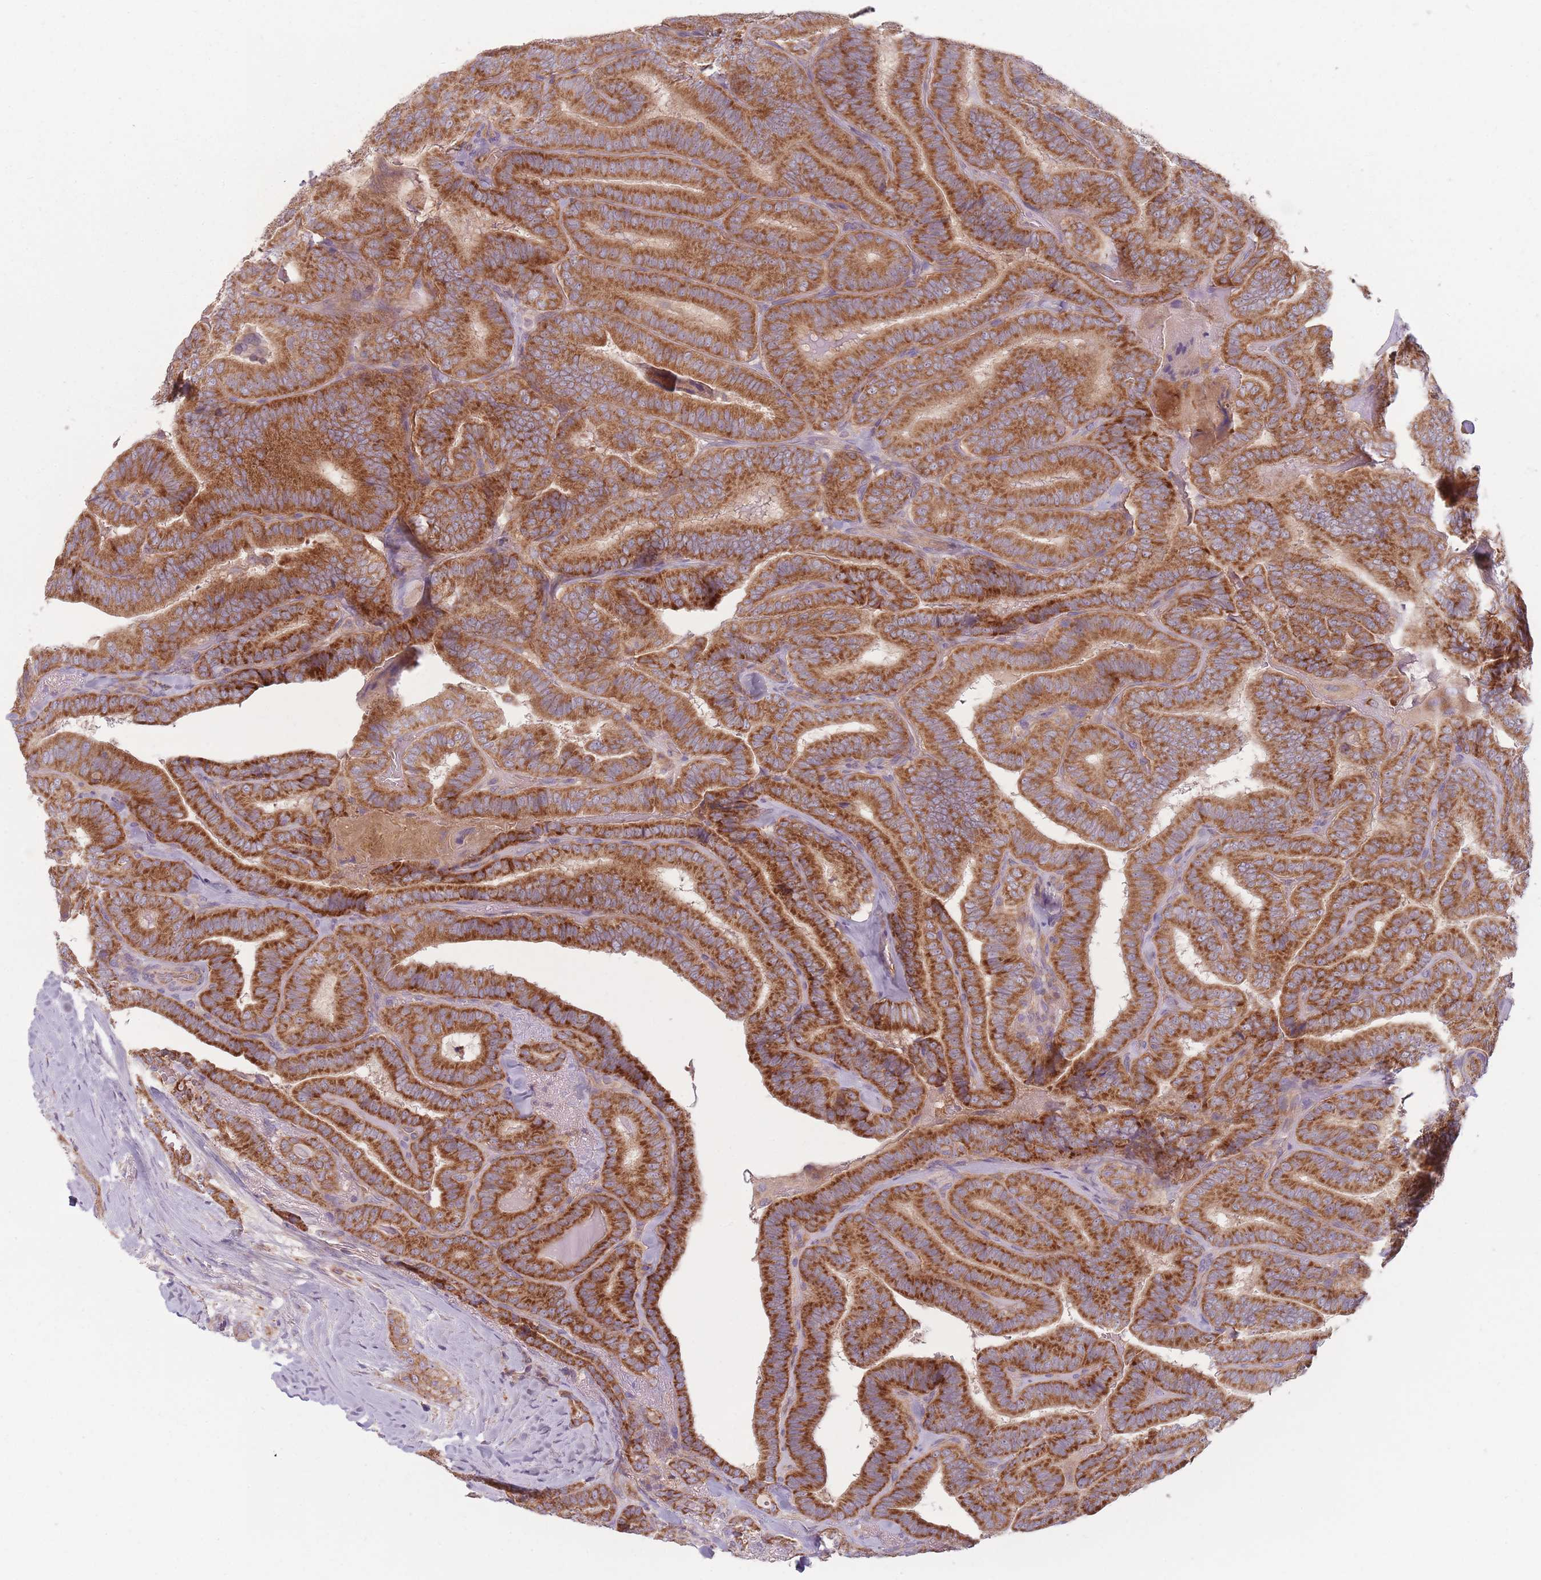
{"staining": {"intensity": "strong", "quantity": ">75%", "location": "cytoplasmic/membranous"}, "tissue": "thyroid cancer", "cell_type": "Tumor cells", "image_type": "cancer", "snomed": [{"axis": "morphology", "description": "Papillary adenocarcinoma, NOS"}, {"axis": "topography", "description": "Thyroid gland"}], "caption": "Immunohistochemical staining of thyroid papillary adenocarcinoma shows strong cytoplasmic/membranous protein positivity in about >75% of tumor cells.", "gene": "NT5DC2", "patient": {"sex": "male", "age": 61}}